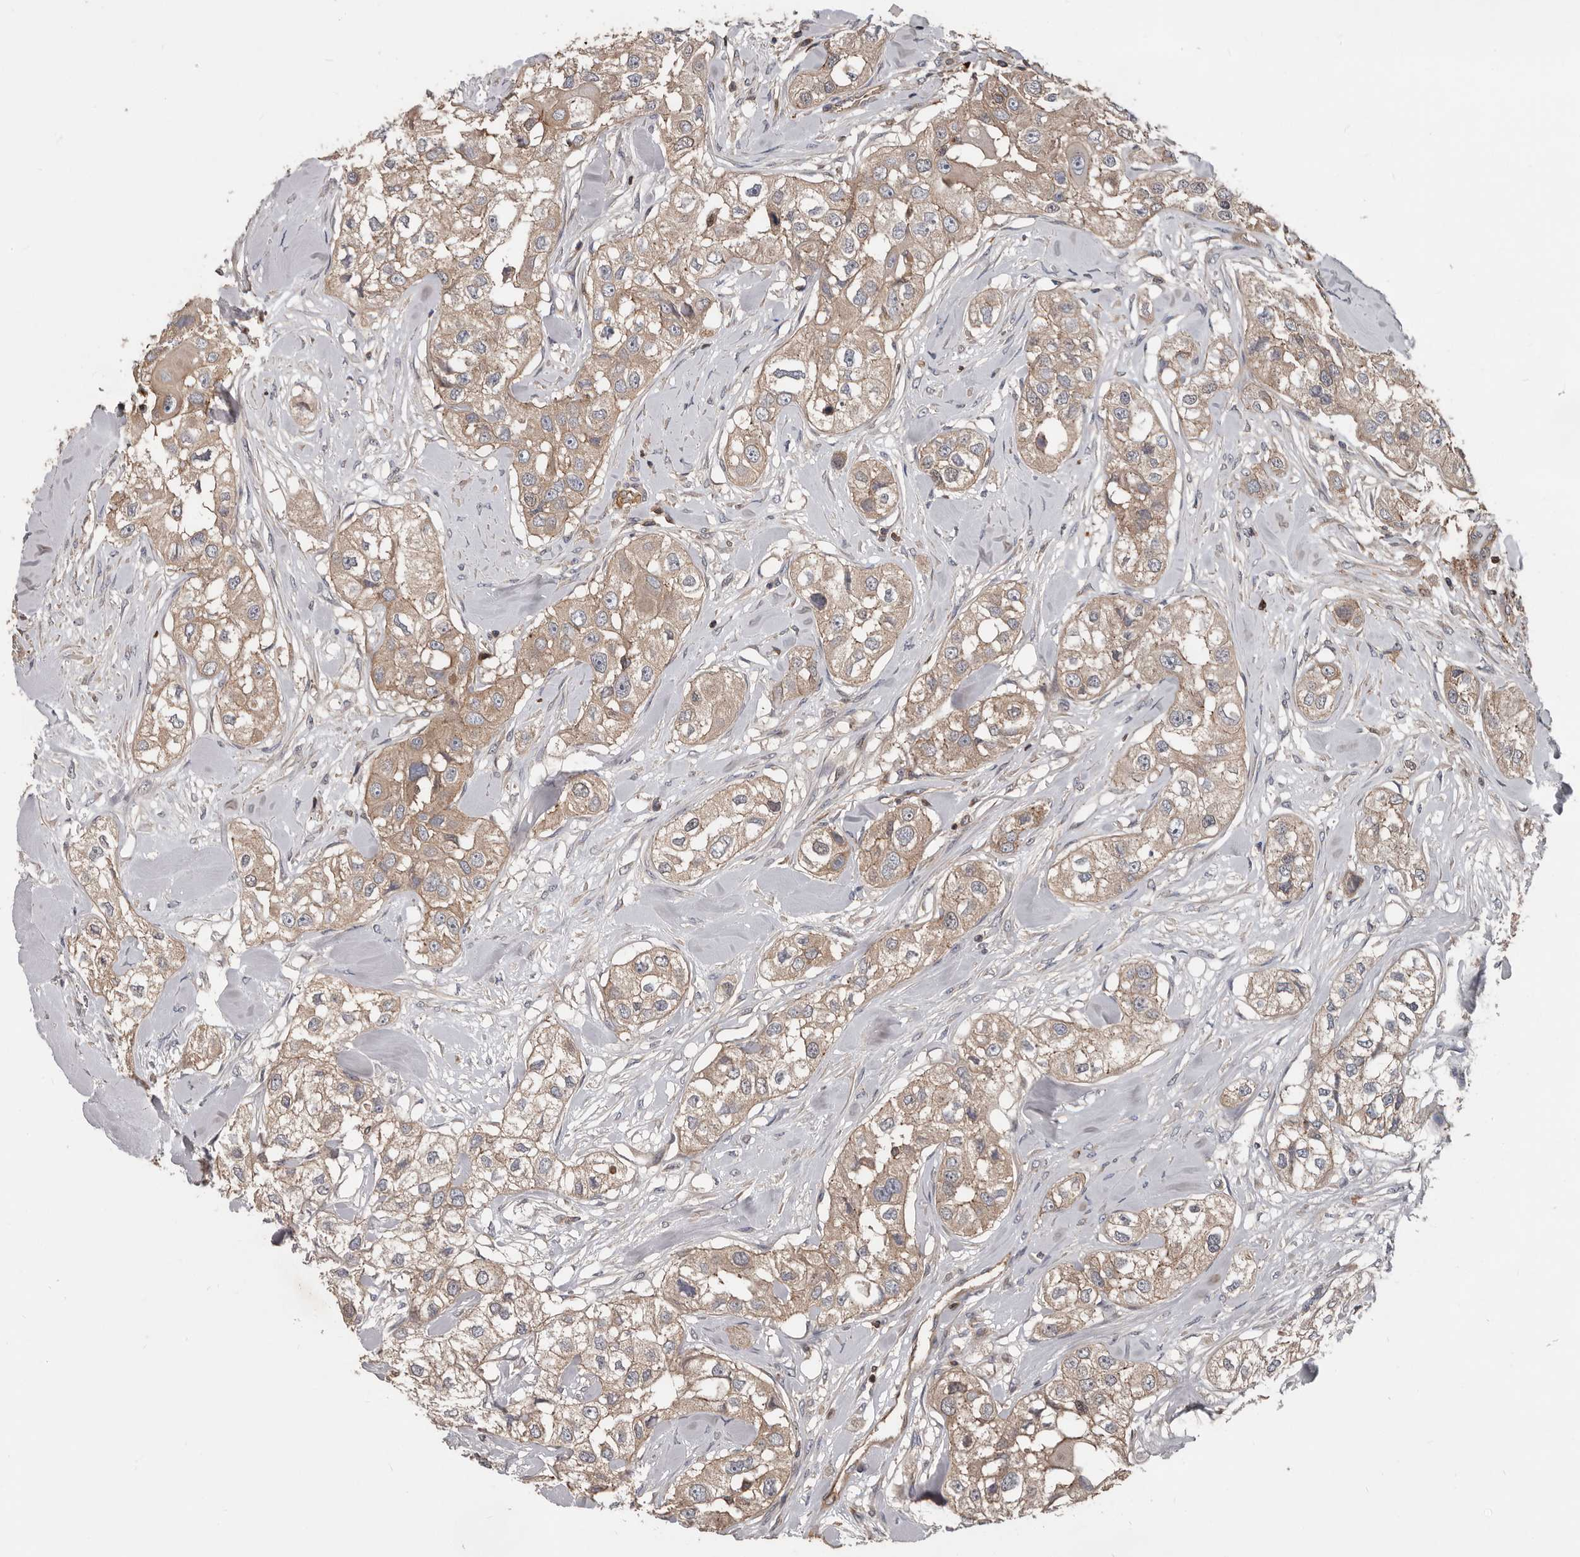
{"staining": {"intensity": "weak", "quantity": ">75%", "location": "cytoplasmic/membranous"}, "tissue": "head and neck cancer", "cell_type": "Tumor cells", "image_type": "cancer", "snomed": [{"axis": "morphology", "description": "Normal tissue, NOS"}, {"axis": "morphology", "description": "Squamous cell carcinoma, NOS"}, {"axis": "topography", "description": "Skeletal muscle"}, {"axis": "topography", "description": "Head-Neck"}], "caption": "Protein expression by immunohistochemistry exhibits weak cytoplasmic/membranous staining in approximately >75% of tumor cells in squamous cell carcinoma (head and neck).", "gene": "PNRC2", "patient": {"sex": "male", "age": 51}}